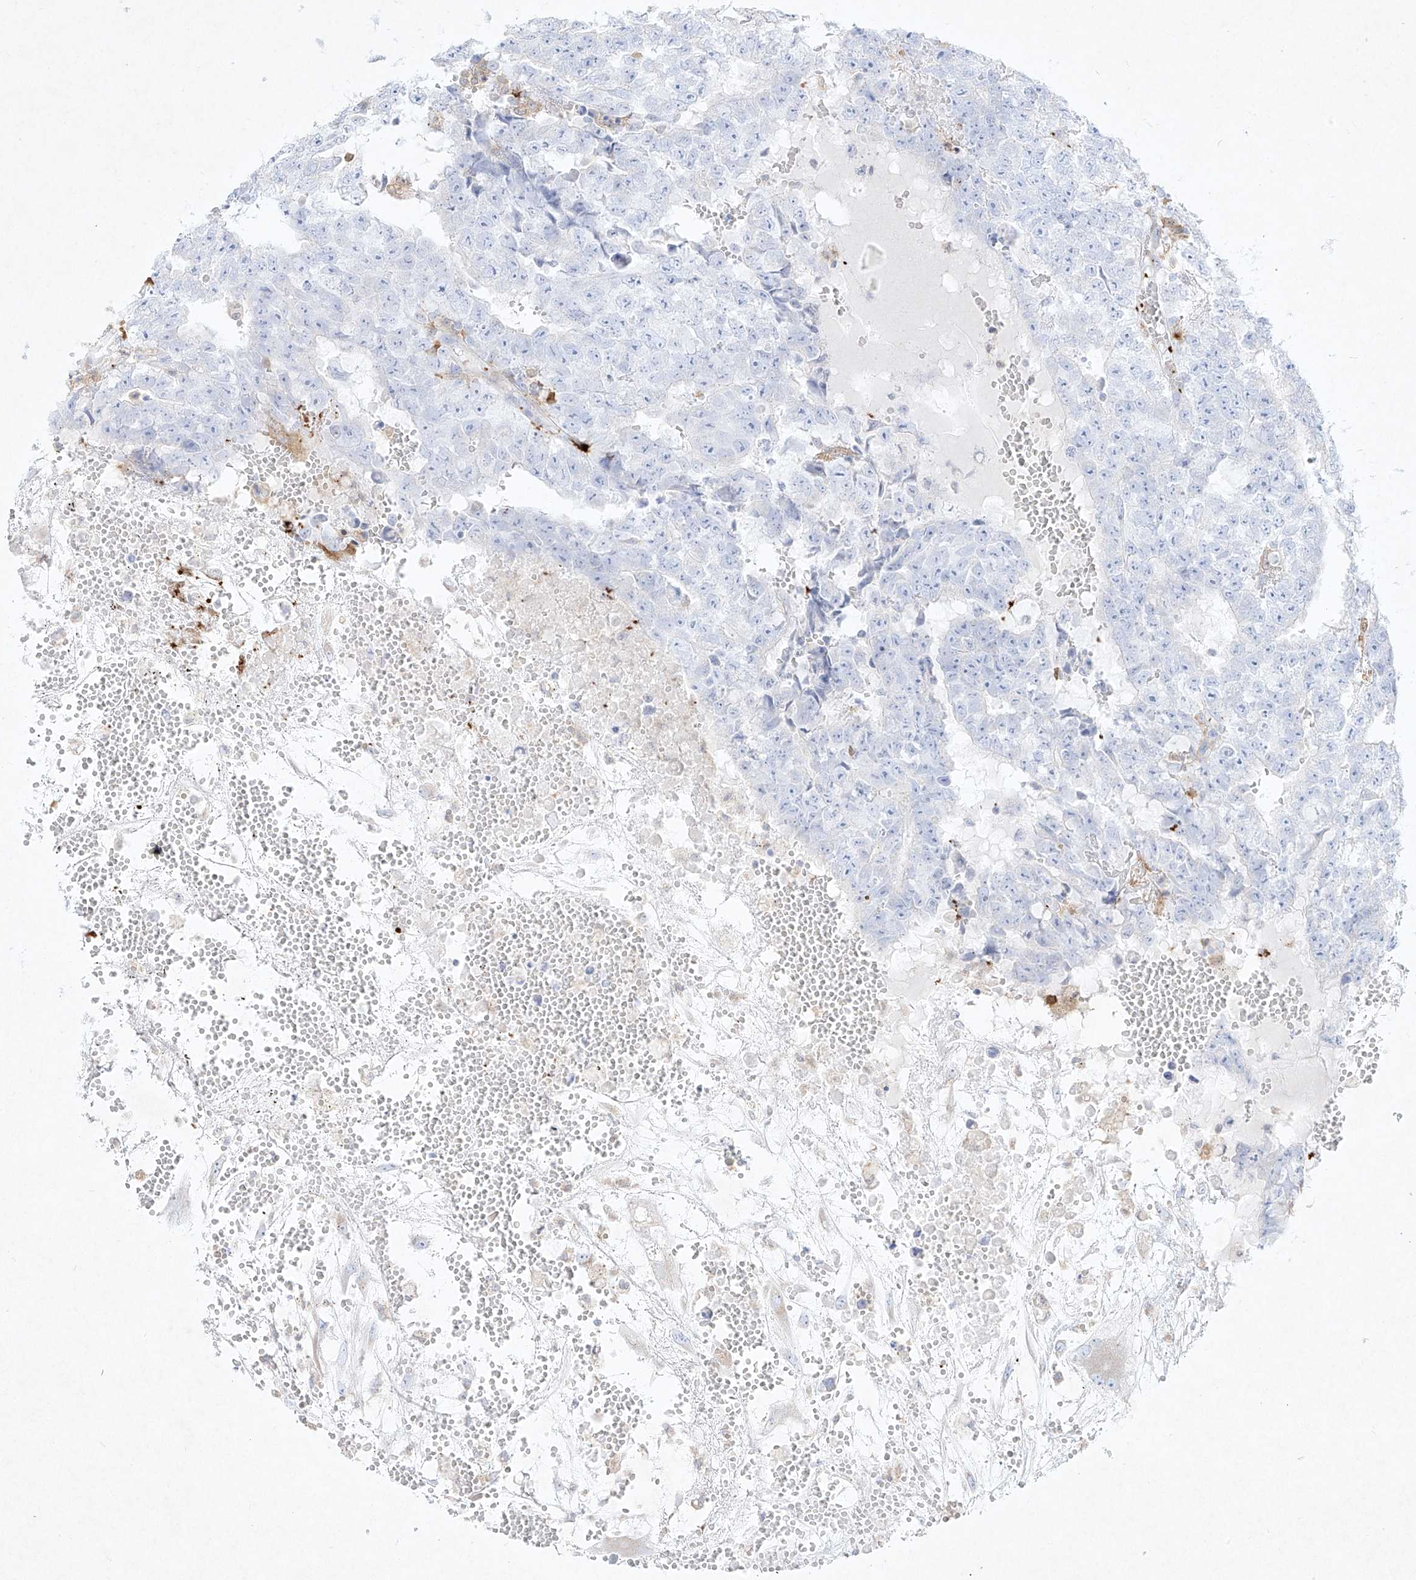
{"staining": {"intensity": "negative", "quantity": "none", "location": "none"}, "tissue": "testis cancer", "cell_type": "Tumor cells", "image_type": "cancer", "snomed": [{"axis": "morphology", "description": "Carcinoma, Embryonal, NOS"}, {"axis": "topography", "description": "Testis"}], "caption": "Tumor cells show no significant expression in testis cancer.", "gene": "PLEK", "patient": {"sex": "male", "age": 25}}